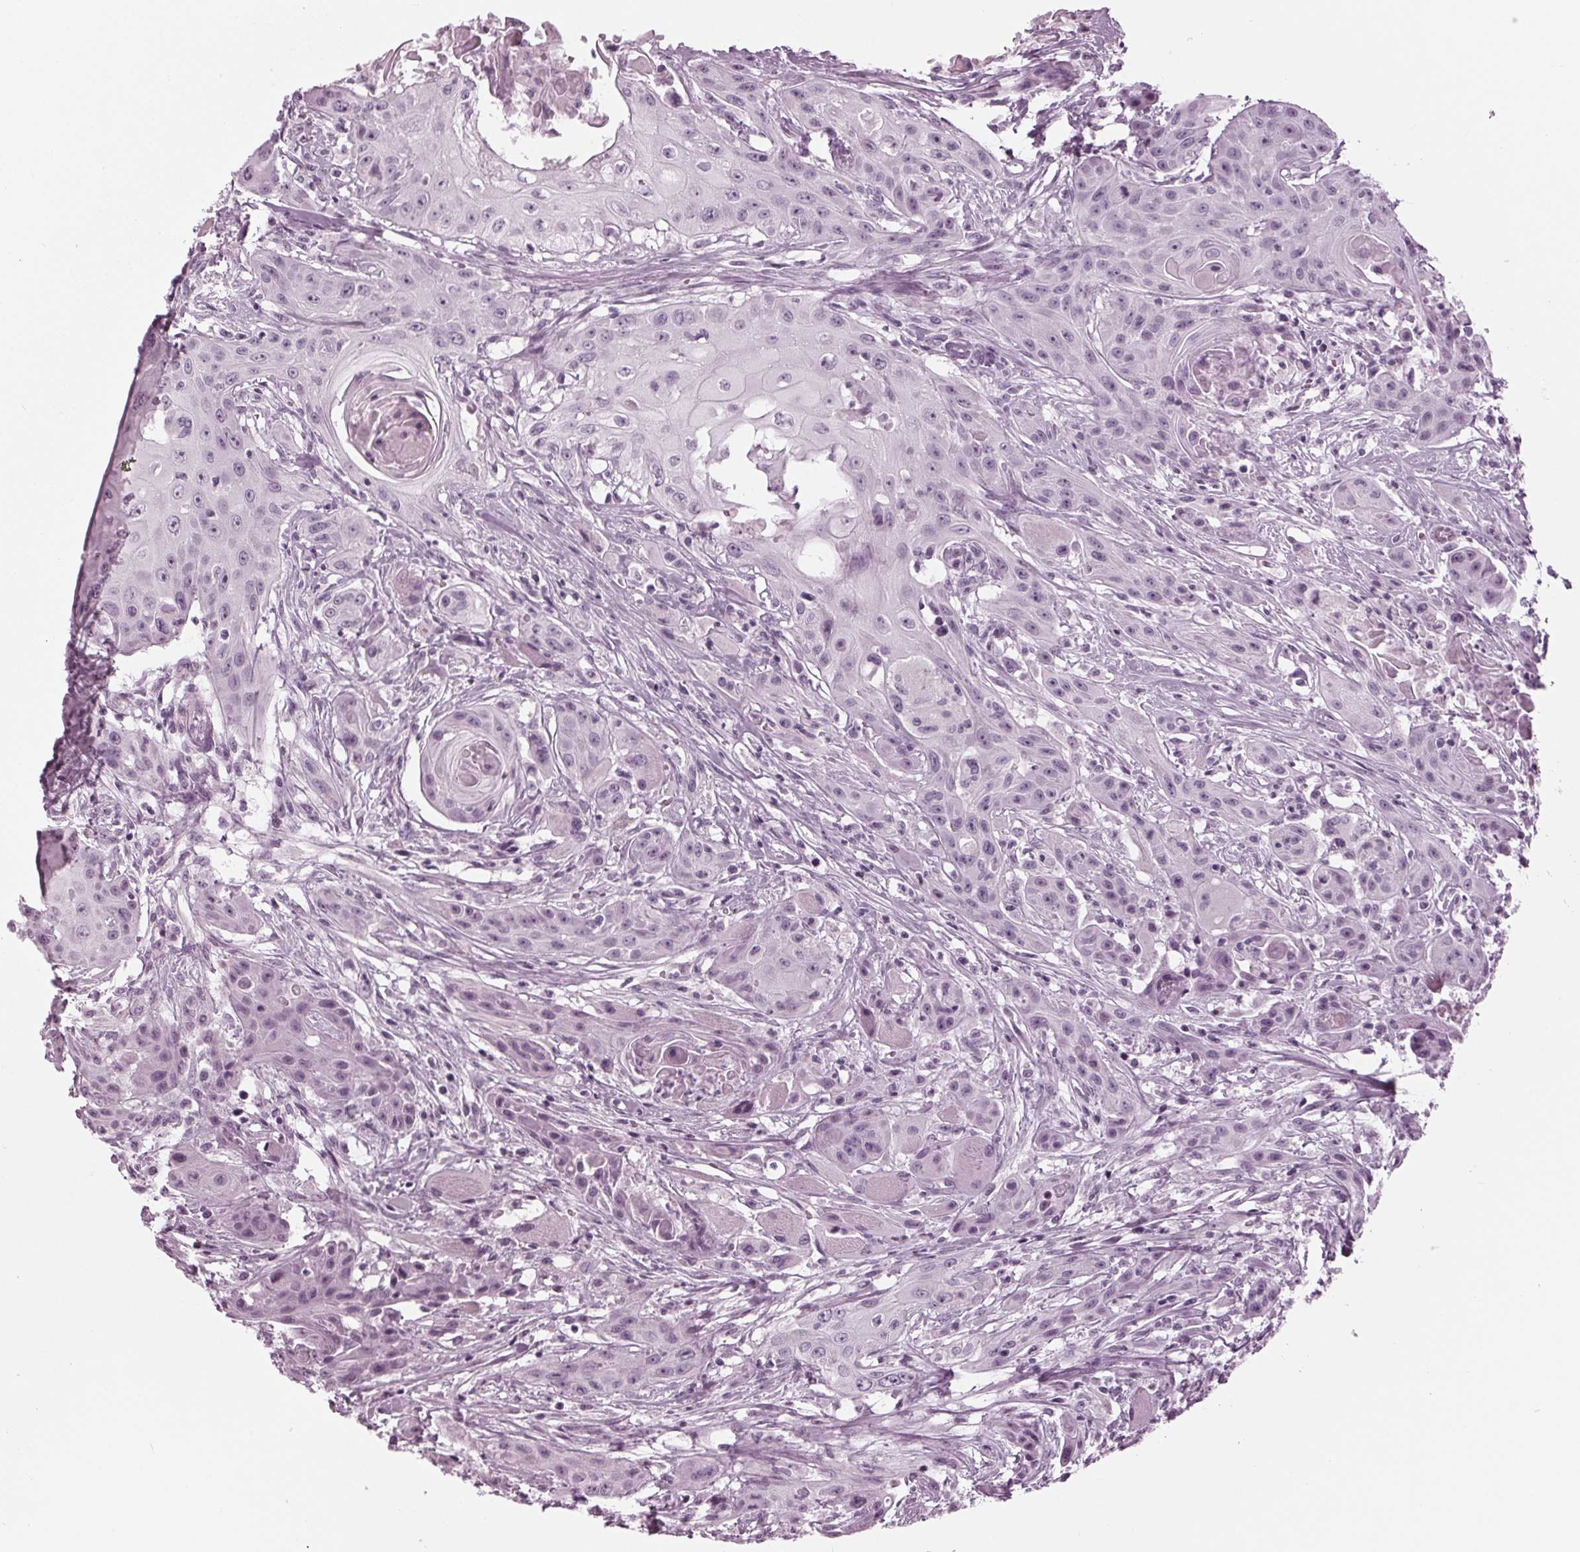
{"staining": {"intensity": "negative", "quantity": "none", "location": "none"}, "tissue": "head and neck cancer", "cell_type": "Tumor cells", "image_type": "cancer", "snomed": [{"axis": "morphology", "description": "Squamous cell carcinoma, NOS"}, {"axis": "topography", "description": "Oral tissue"}, {"axis": "topography", "description": "Head-Neck"}, {"axis": "topography", "description": "Neck, NOS"}], "caption": "Human squamous cell carcinoma (head and neck) stained for a protein using IHC reveals no staining in tumor cells.", "gene": "KRT28", "patient": {"sex": "female", "age": 55}}